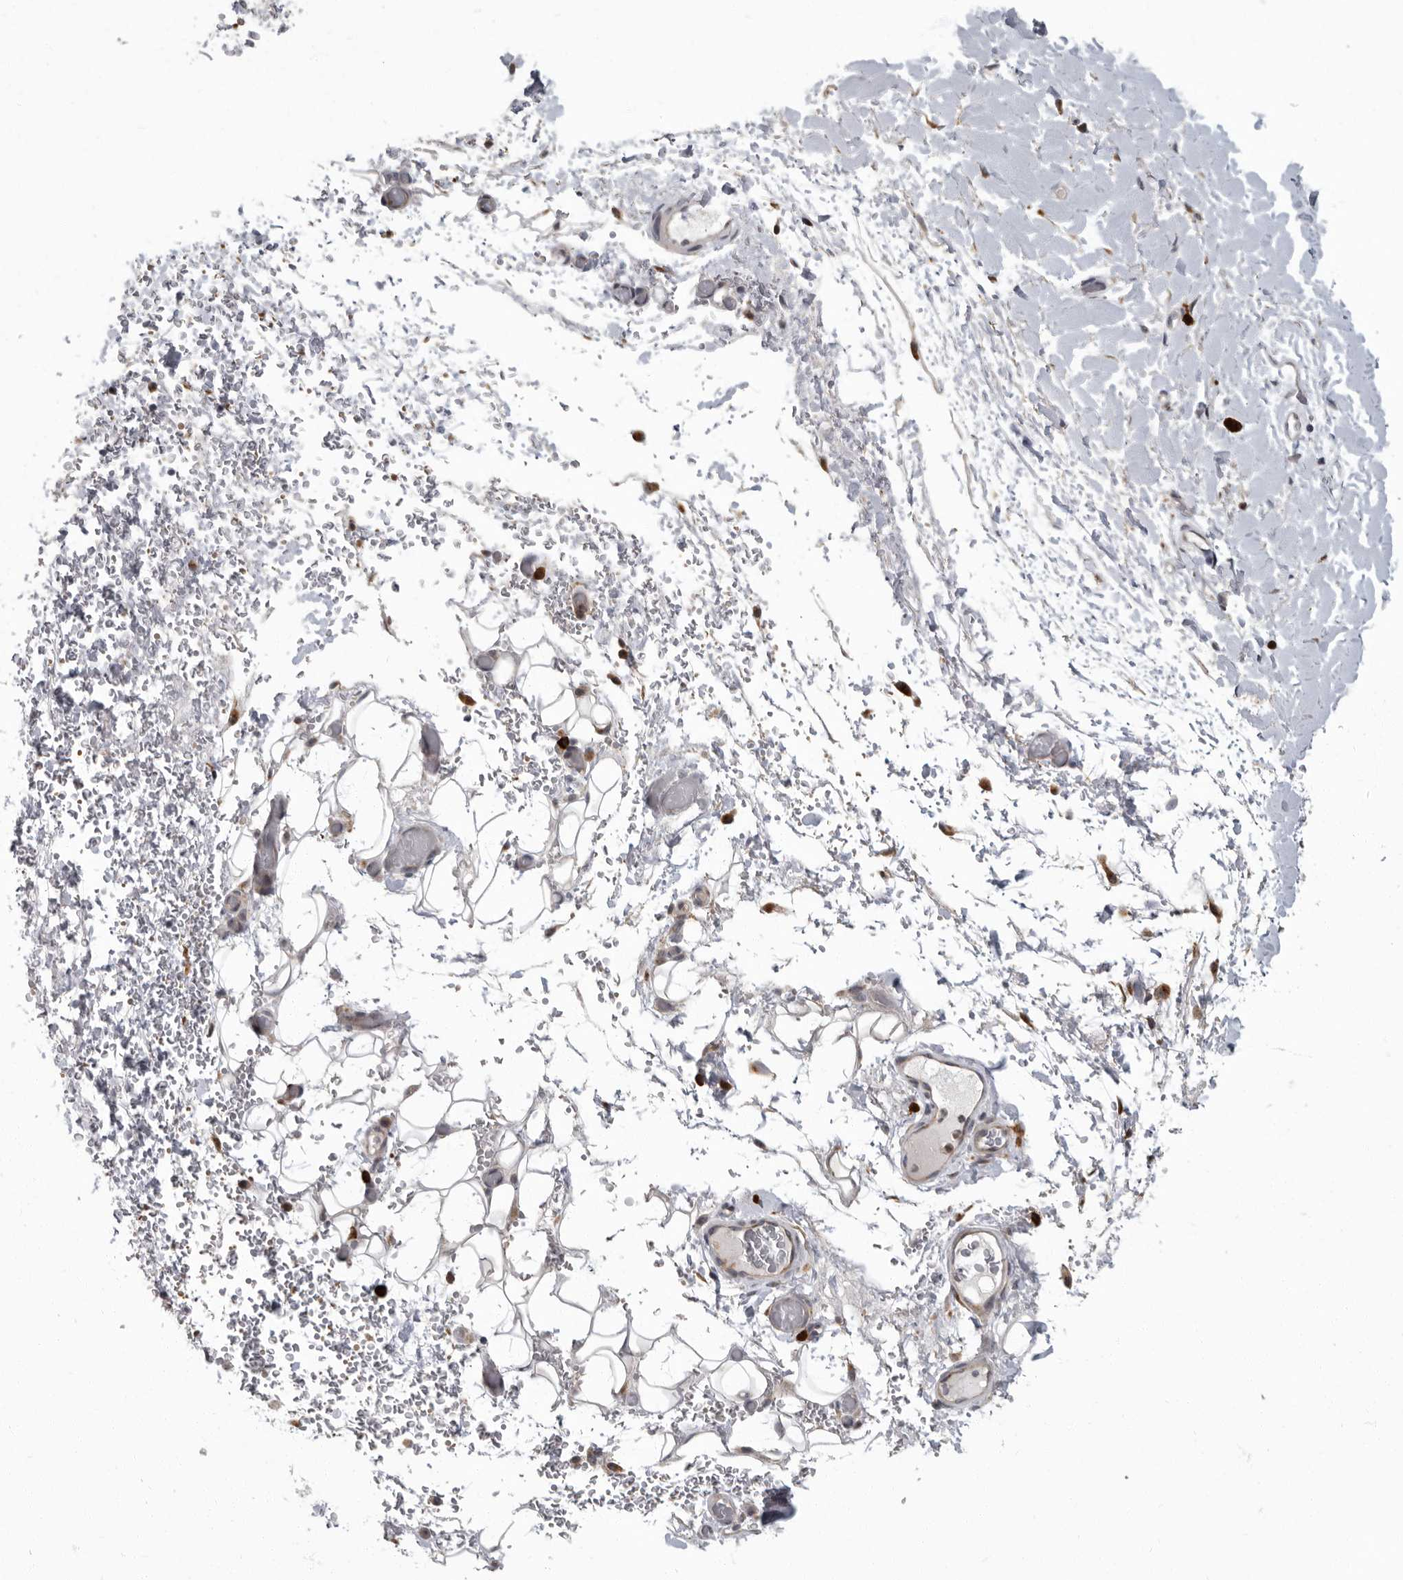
{"staining": {"intensity": "negative", "quantity": "none", "location": "none"}, "tissue": "adipose tissue", "cell_type": "Adipocytes", "image_type": "normal", "snomed": [{"axis": "morphology", "description": "Normal tissue, NOS"}, {"axis": "morphology", "description": "Adenocarcinoma, NOS"}, {"axis": "topography", "description": "Esophagus"}], "caption": "IHC photomicrograph of benign adipose tissue: human adipose tissue stained with DAB (3,3'-diaminobenzidine) shows no significant protein positivity in adipocytes. (Immunohistochemistry, brightfield microscopy, high magnification).", "gene": "PDCD11", "patient": {"sex": "male", "age": 62}}